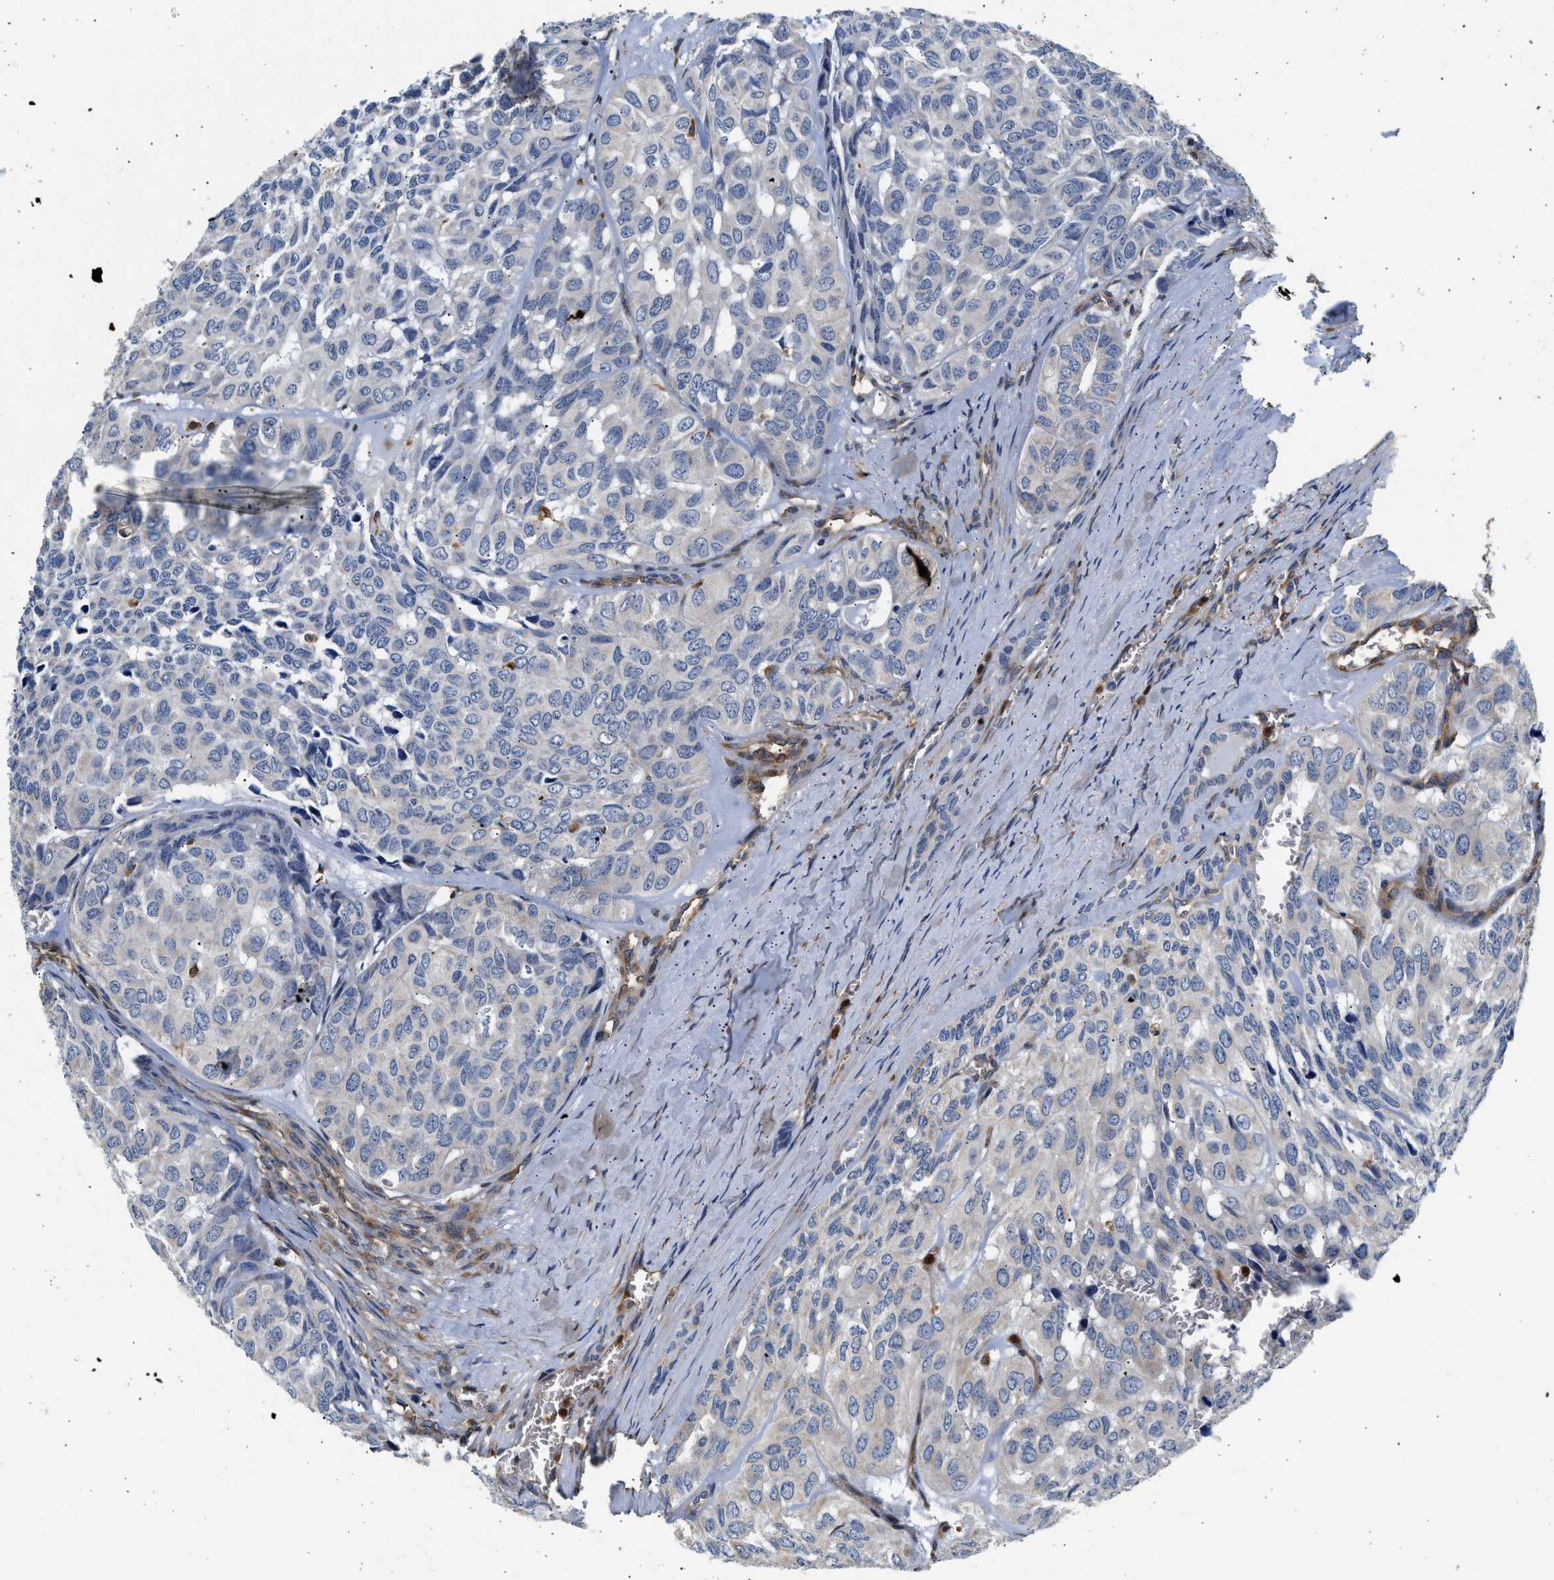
{"staining": {"intensity": "negative", "quantity": "none", "location": "none"}, "tissue": "head and neck cancer", "cell_type": "Tumor cells", "image_type": "cancer", "snomed": [{"axis": "morphology", "description": "Adenocarcinoma, NOS"}, {"axis": "topography", "description": "Salivary gland, NOS"}, {"axis": "topography", "description": "Head-Neck"}], "caption": "IHC of head and neck adenocarcinoma shows no expression in tumor cells.", "gene": "RAB31", "patient": {"sex": "female", "age": 76}}